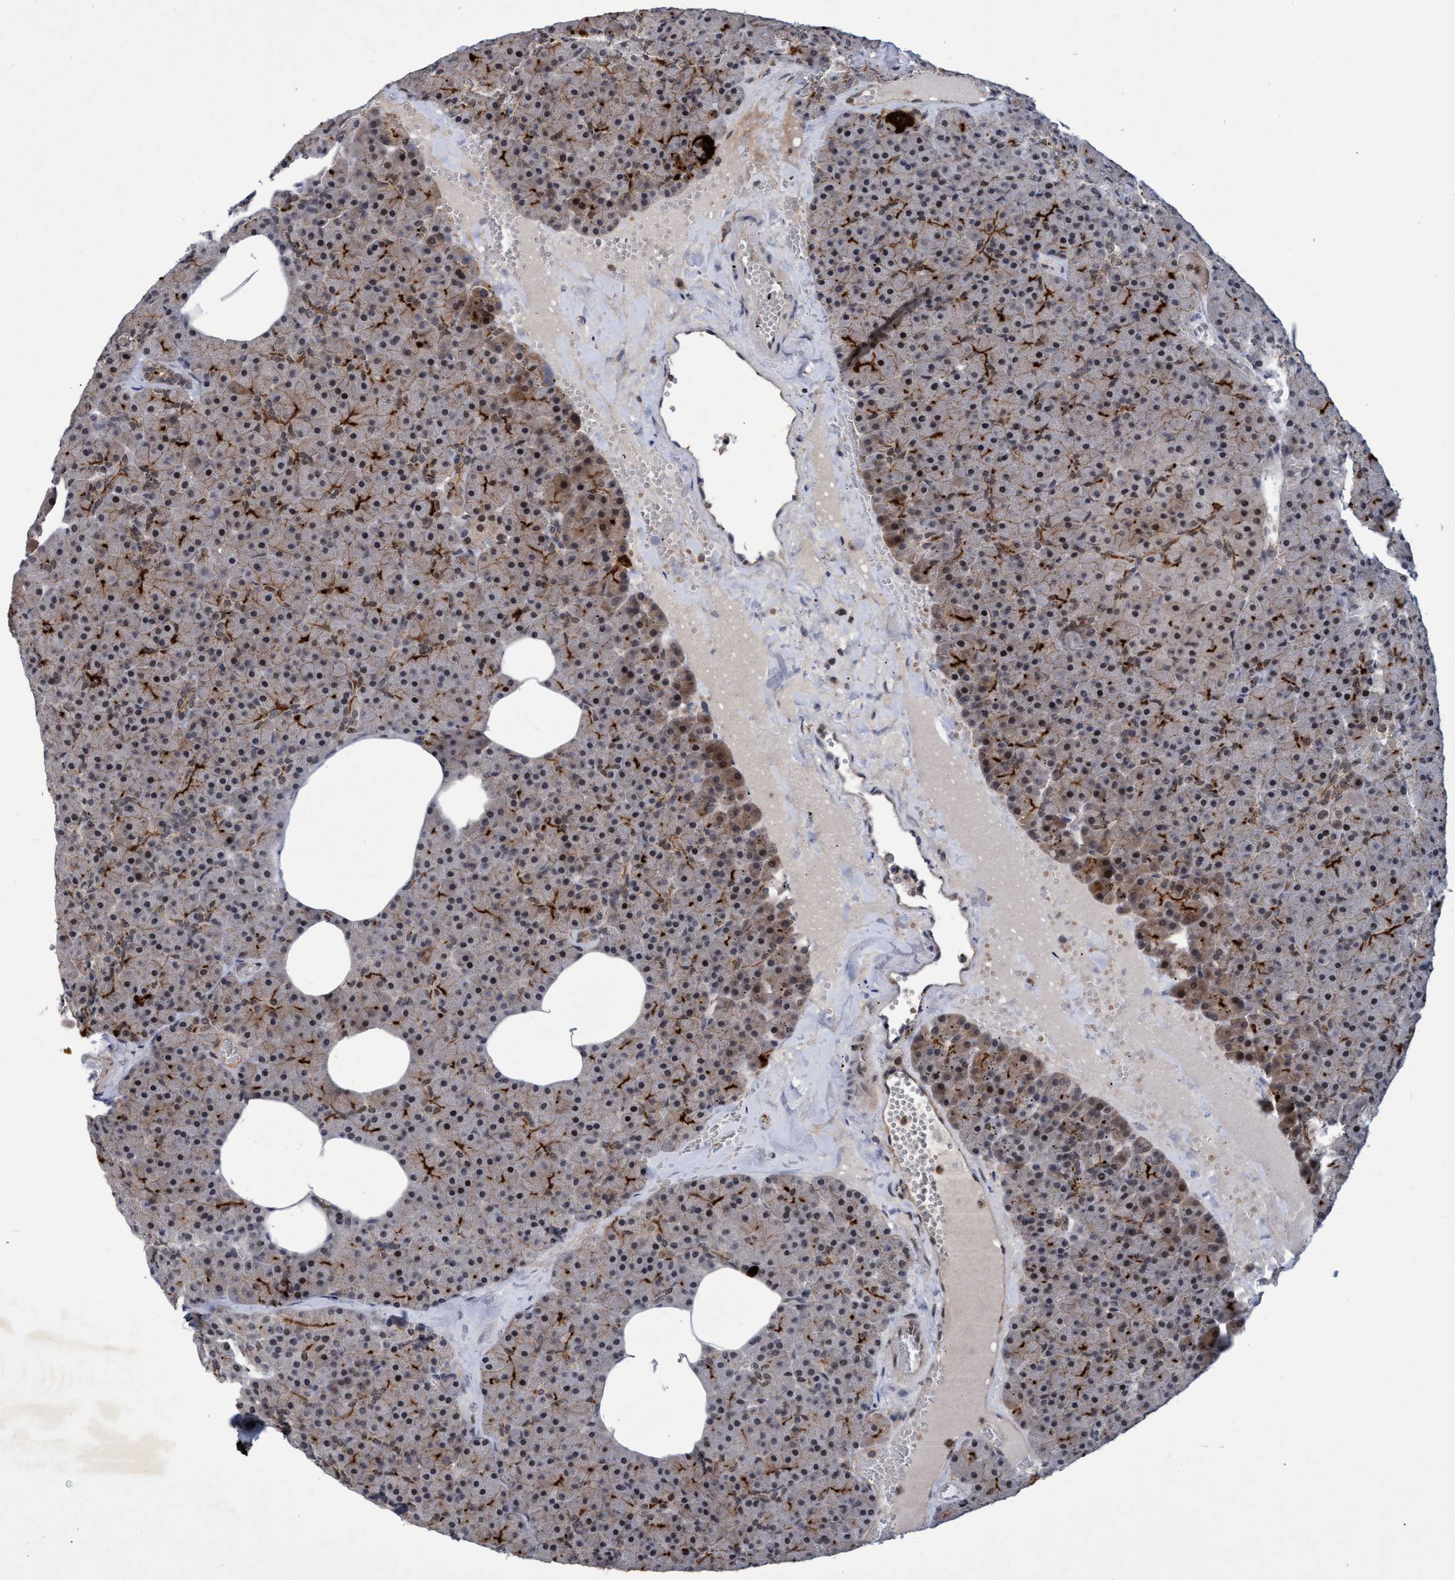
{"staining": {"intensity": "moderate", "quantity": ">75%", "location": "cytoplasmic/membranous,nuclear"}, "tissue": "pancreas", "cell_type": "Exocrine glandular cells", "image_type": "normal", "snomed": [{"axis": "morphology", "description": "Normal tissue, NOS"}, {"axis": "morphology", "description": "Carcinoid, malignant, NOS"}, {"axis": "topography", "description": "Pancreas"}], "caption": "IHC photomicrograph of normal pancreas: human pancreas stained using immunohistochemistry (IHC) demonstrates medium levels of moderate protein expression localized specifically in the cytoplasmic/membranous,nuclear of exocrine glandular cells, appearing as a cytoplasmic/membranous,nuclear brown color.", "gene": "GTF2F1", "patient": {"sex": "female", "age": 35}}